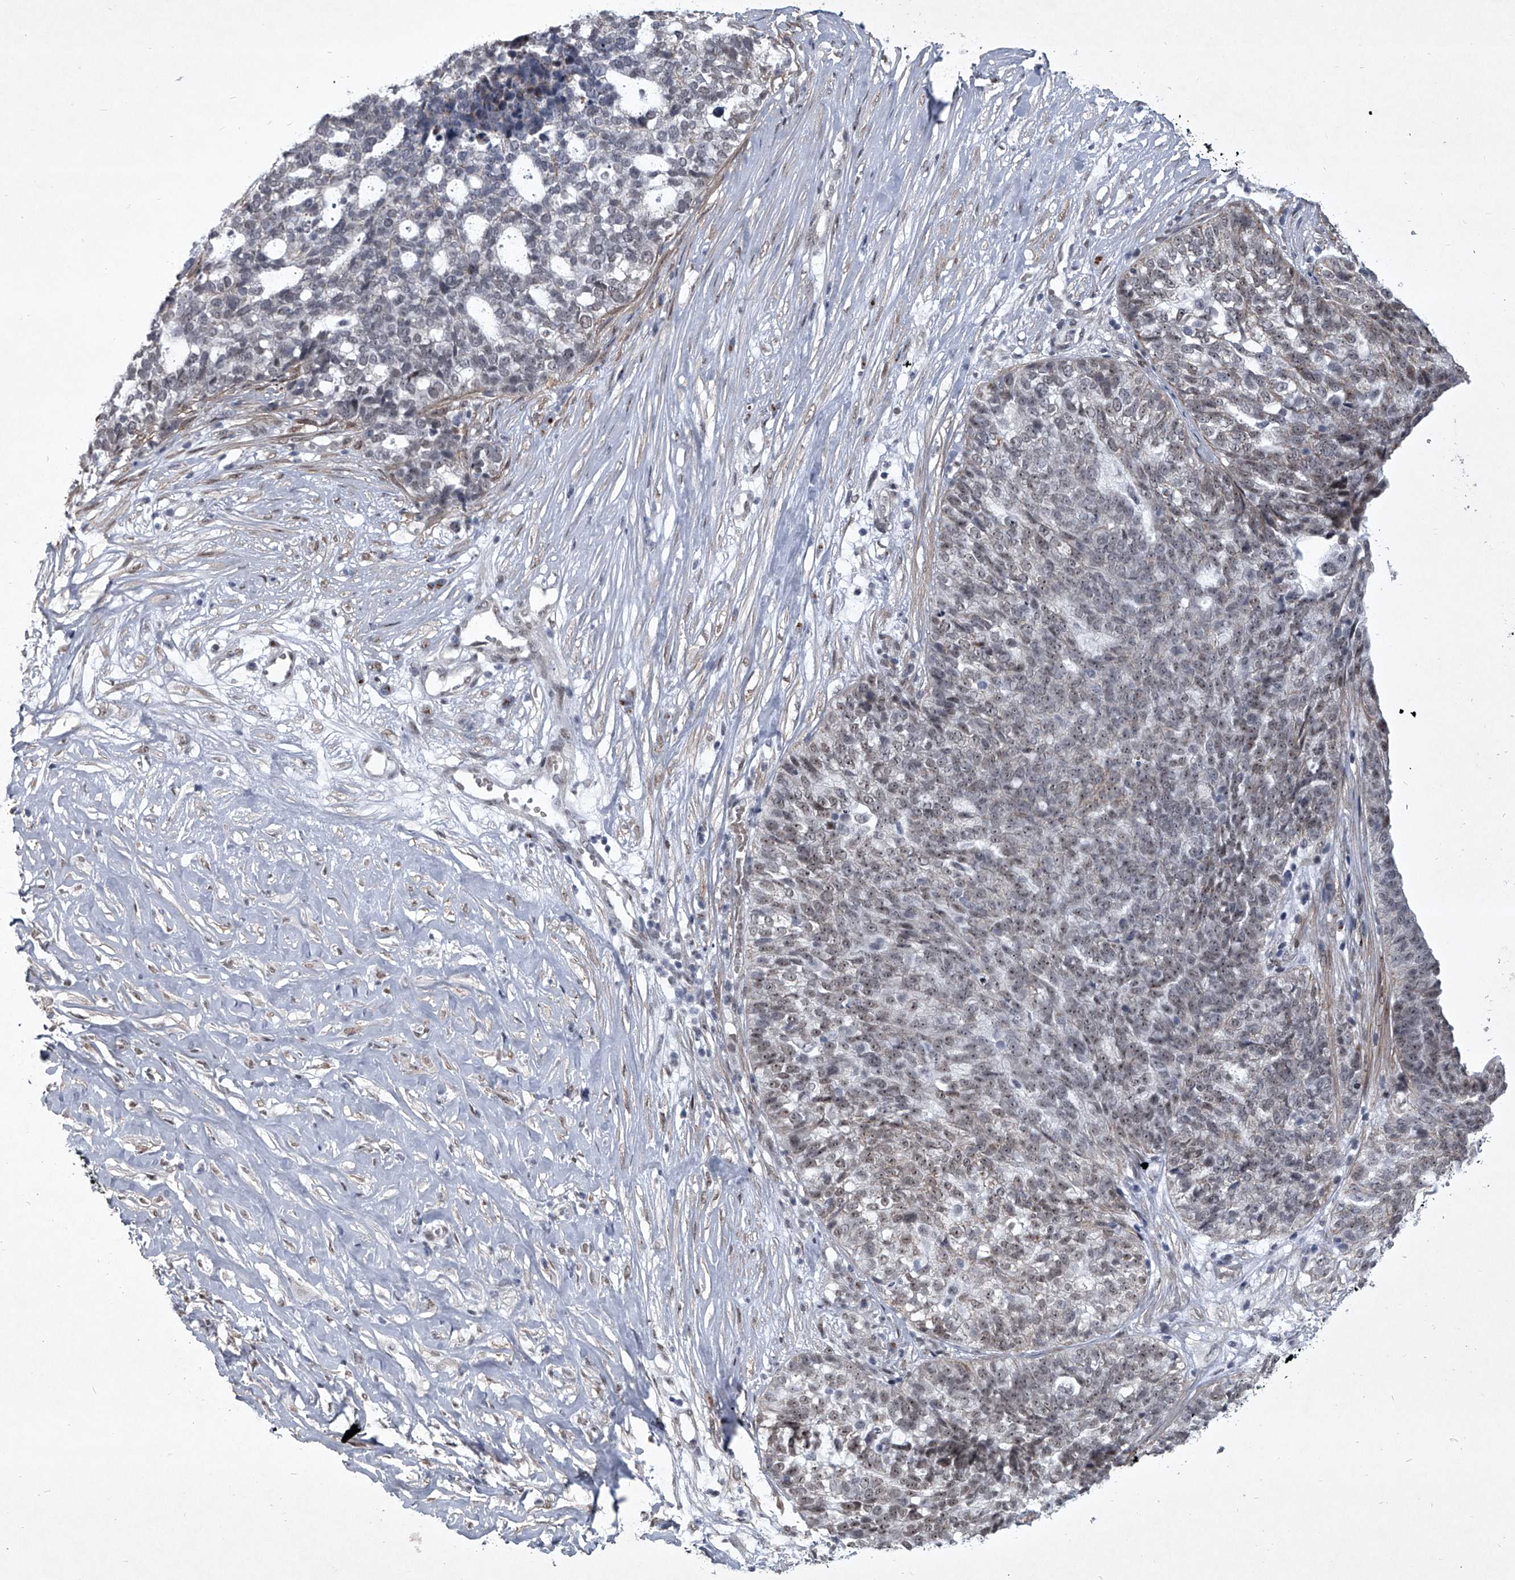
{"staining": {"intensity": "weak", "quantity": "25%-75%", "location": "nuclear"}, "tissue": "ovarian cancer", "cell_type": "Tumor cells", "image_type": "cancer", "snomed": [{"axis": "morphology", "description": "Cystadenocarcinoma, serous, NOS"}, {"axis": "topography", "description": "Ovary"}], "caption": "Brown immunohistochemical staining in serous cystadenocarcinoma (ovarian) shows weak nuclear expression in about 25%-75% of tumor cells.", "gene": "MLLT1", "patient": {"sex": "female", "age": 59}}